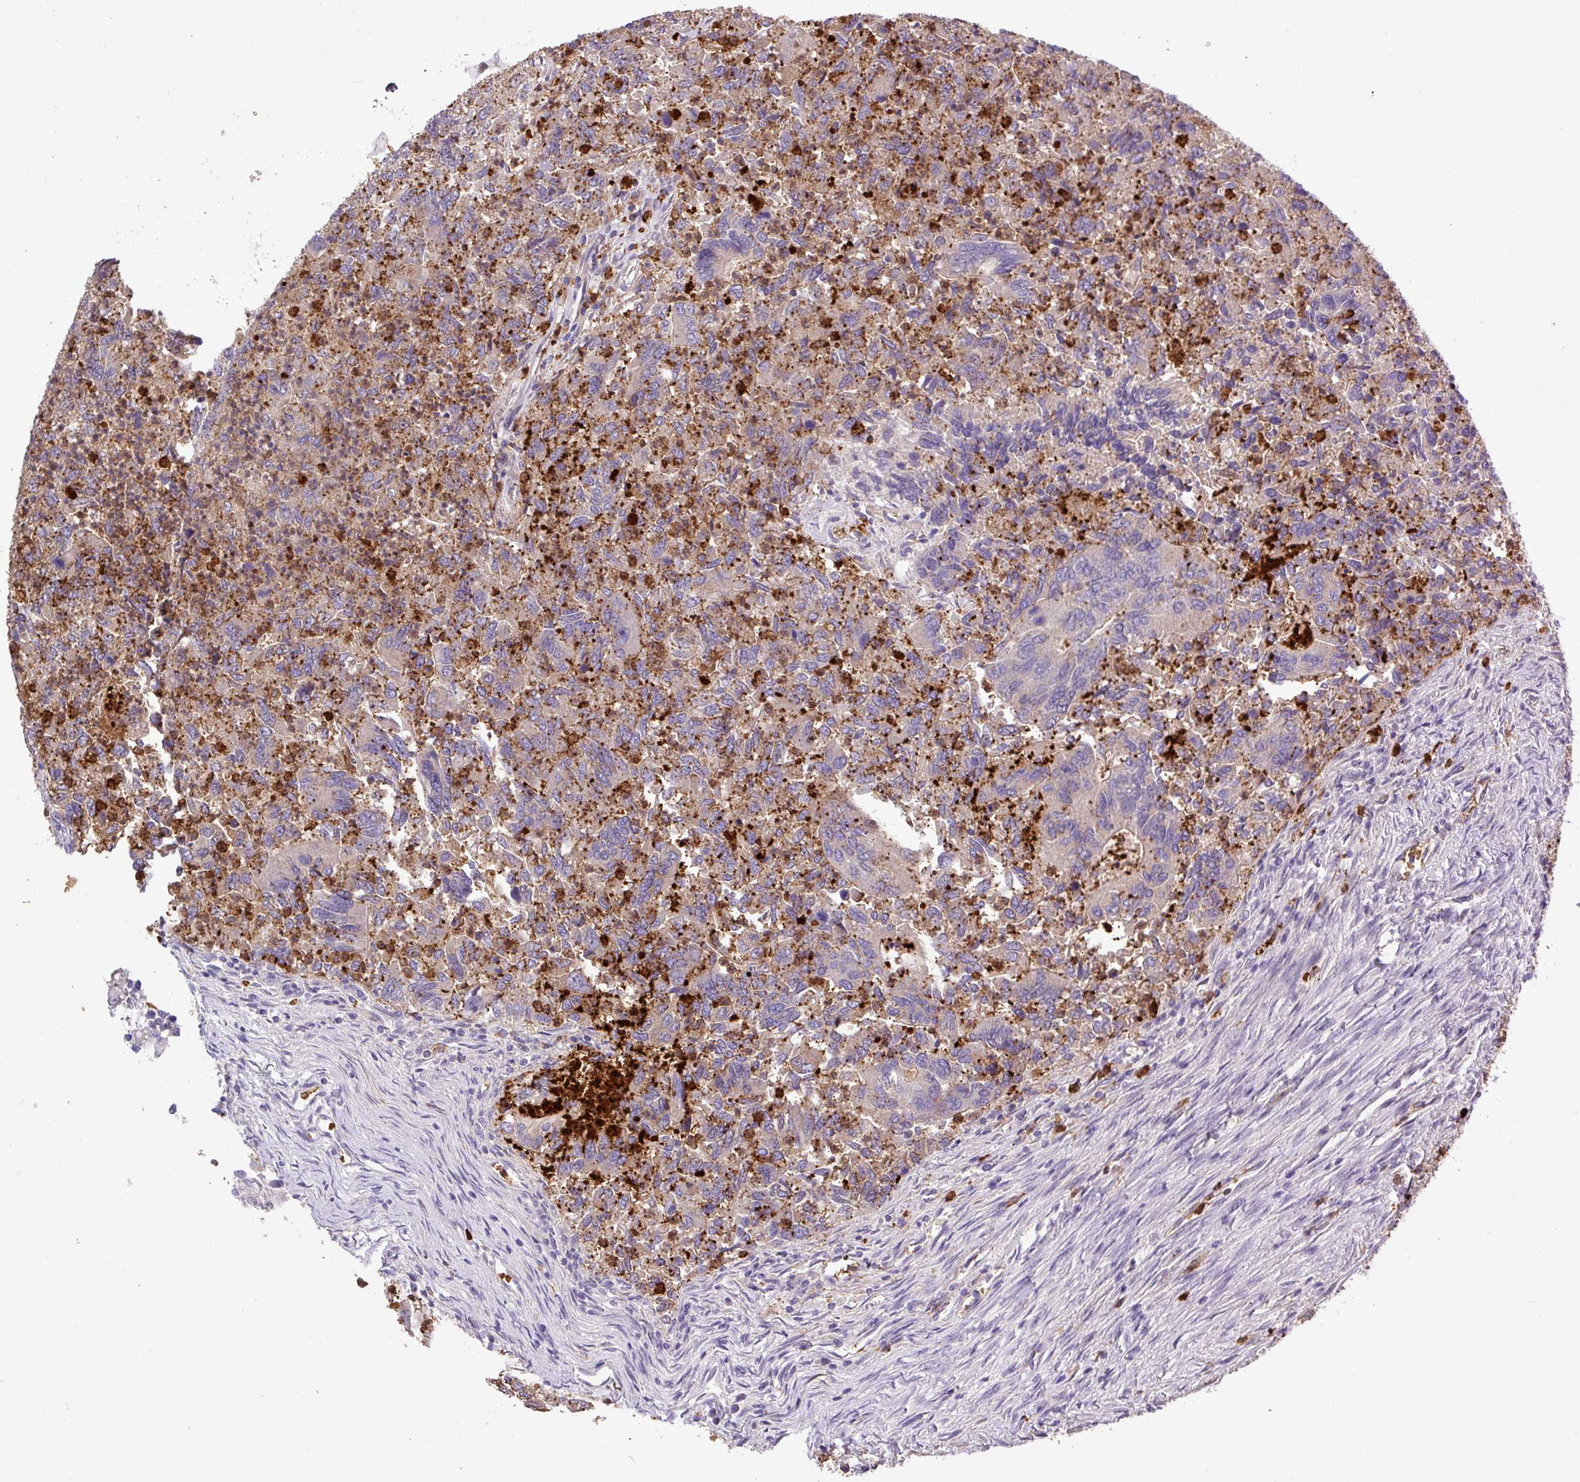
{"staining": {"intensity": "moderate", "quantity": "<25%", "location": "cytoplasmic/membranous"}, "tissue": "colorectal cancer", "cell_type": "Tumor cells", "image_type": "cancer", "snomed": [{"axis": "morphology", "description": "Adenocarcinoma, NOS"}, {"axis": "topography", "description": "Colon"}], "caption": "The image reveals a brown stain indicating the presence of a protein in the cytoplasmic/membranous of tumor cells in colorectal cancer (adenocarcinoma). The staining was performed using DAB to visualize the protein expression in brown, while the nuclei were stained in blue with hematoxylin (Magnification: 20x).", "gene": "MGAT4B", "patient": {"sex": "female", "age": 67}}